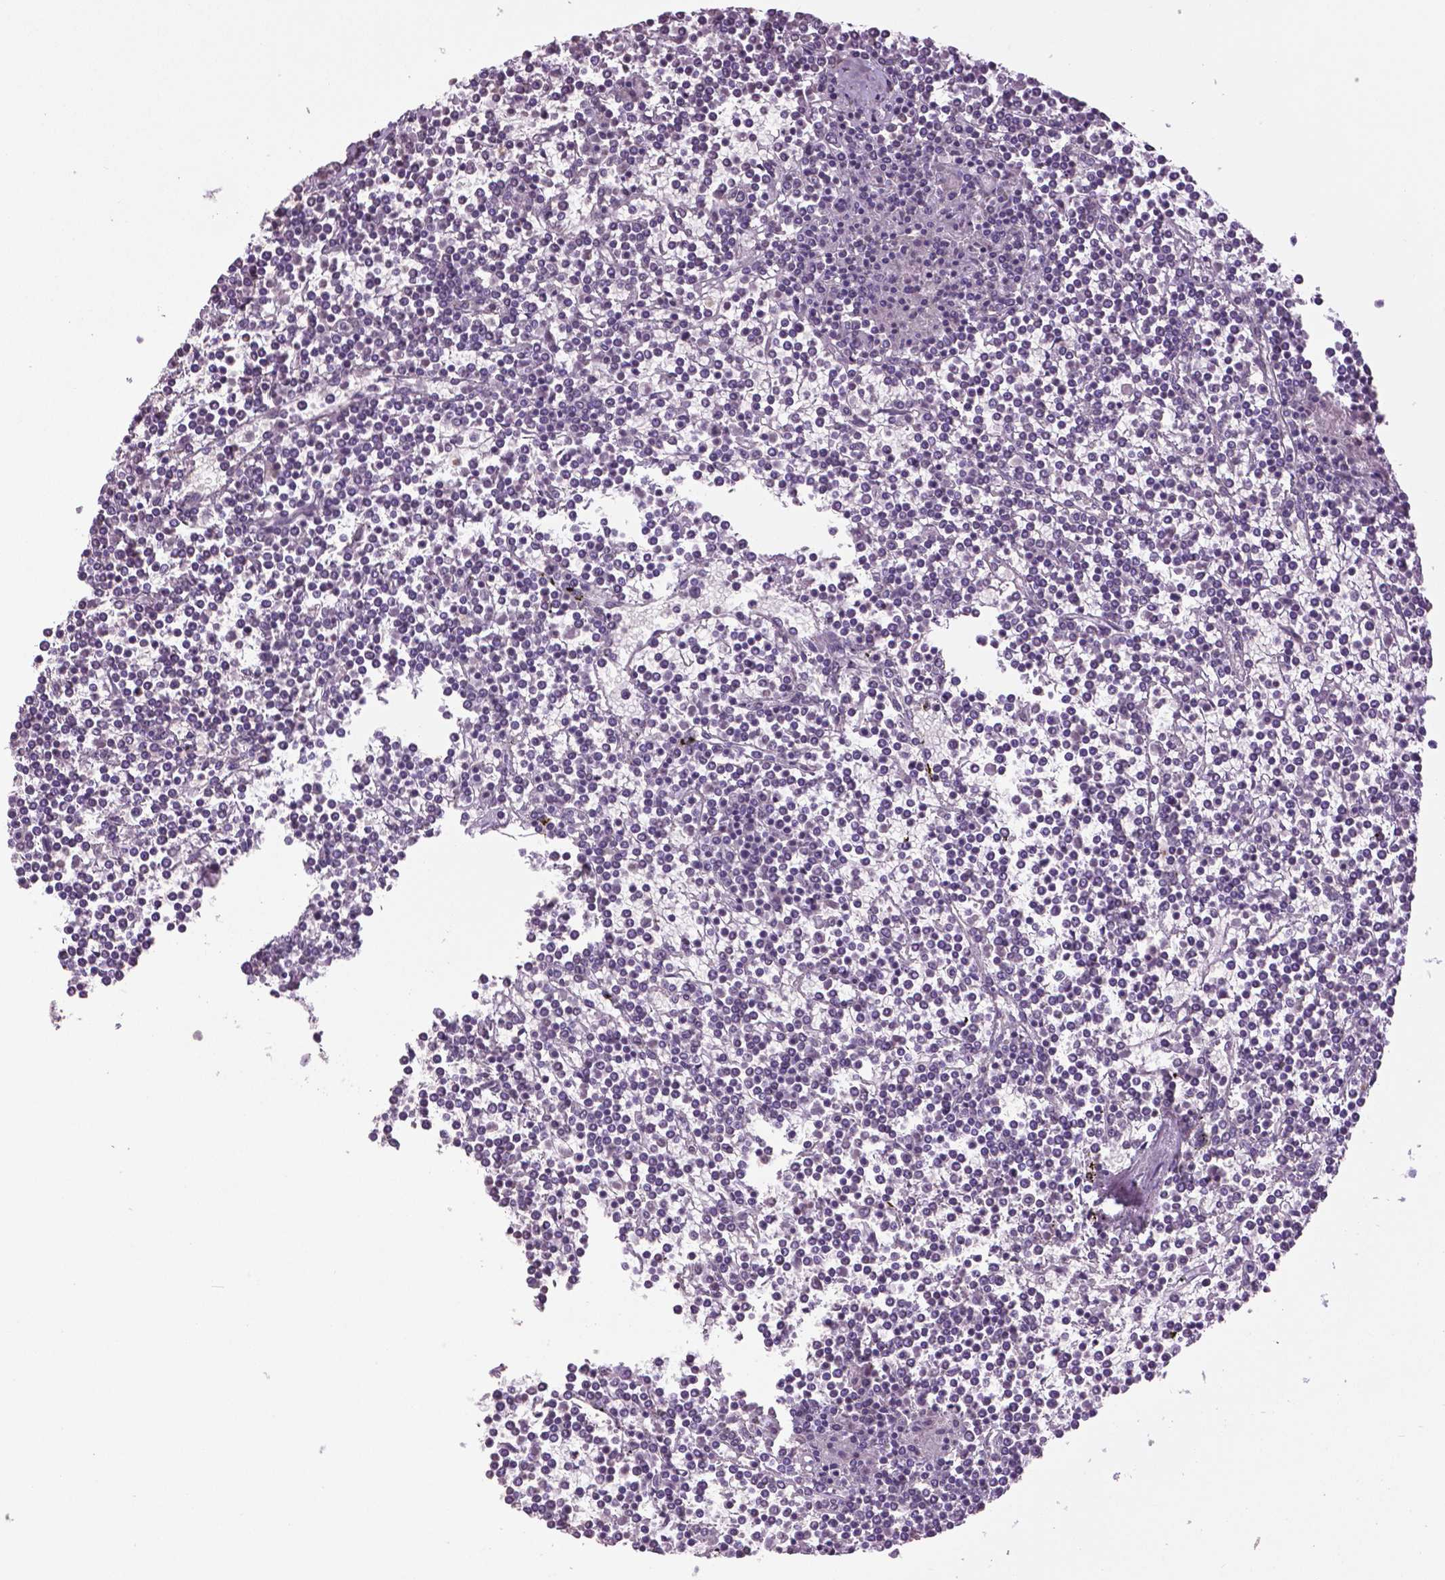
{"staining": {"intensity": "negative", "quantity": "none", "location": "none"}, "tissue": "lymphoma", "cell_type": "Tumor cells", "image_type": "cancer", "snomed": [{"axis": "morphology", "description": "Malignant lymphoma, non-Hodgkin's type, Low grade"}, {"axis": "topography", "description": "Spleen"}], "caption": "Immunohistochemistry (IHC) photomicrograph of neoplastic tissue: human lymphoma stained with DAB (3,3'-diaminobenzidine) shows no significant protein staining in tumor cells. The staining was performed using DAB to visualize the protein expression in brown, while the nuclei were stained in blue with hematoxylin (Magnification: 20x).", "gene": "RUNX3", "patient": {"sex": "female", "age": 19}}